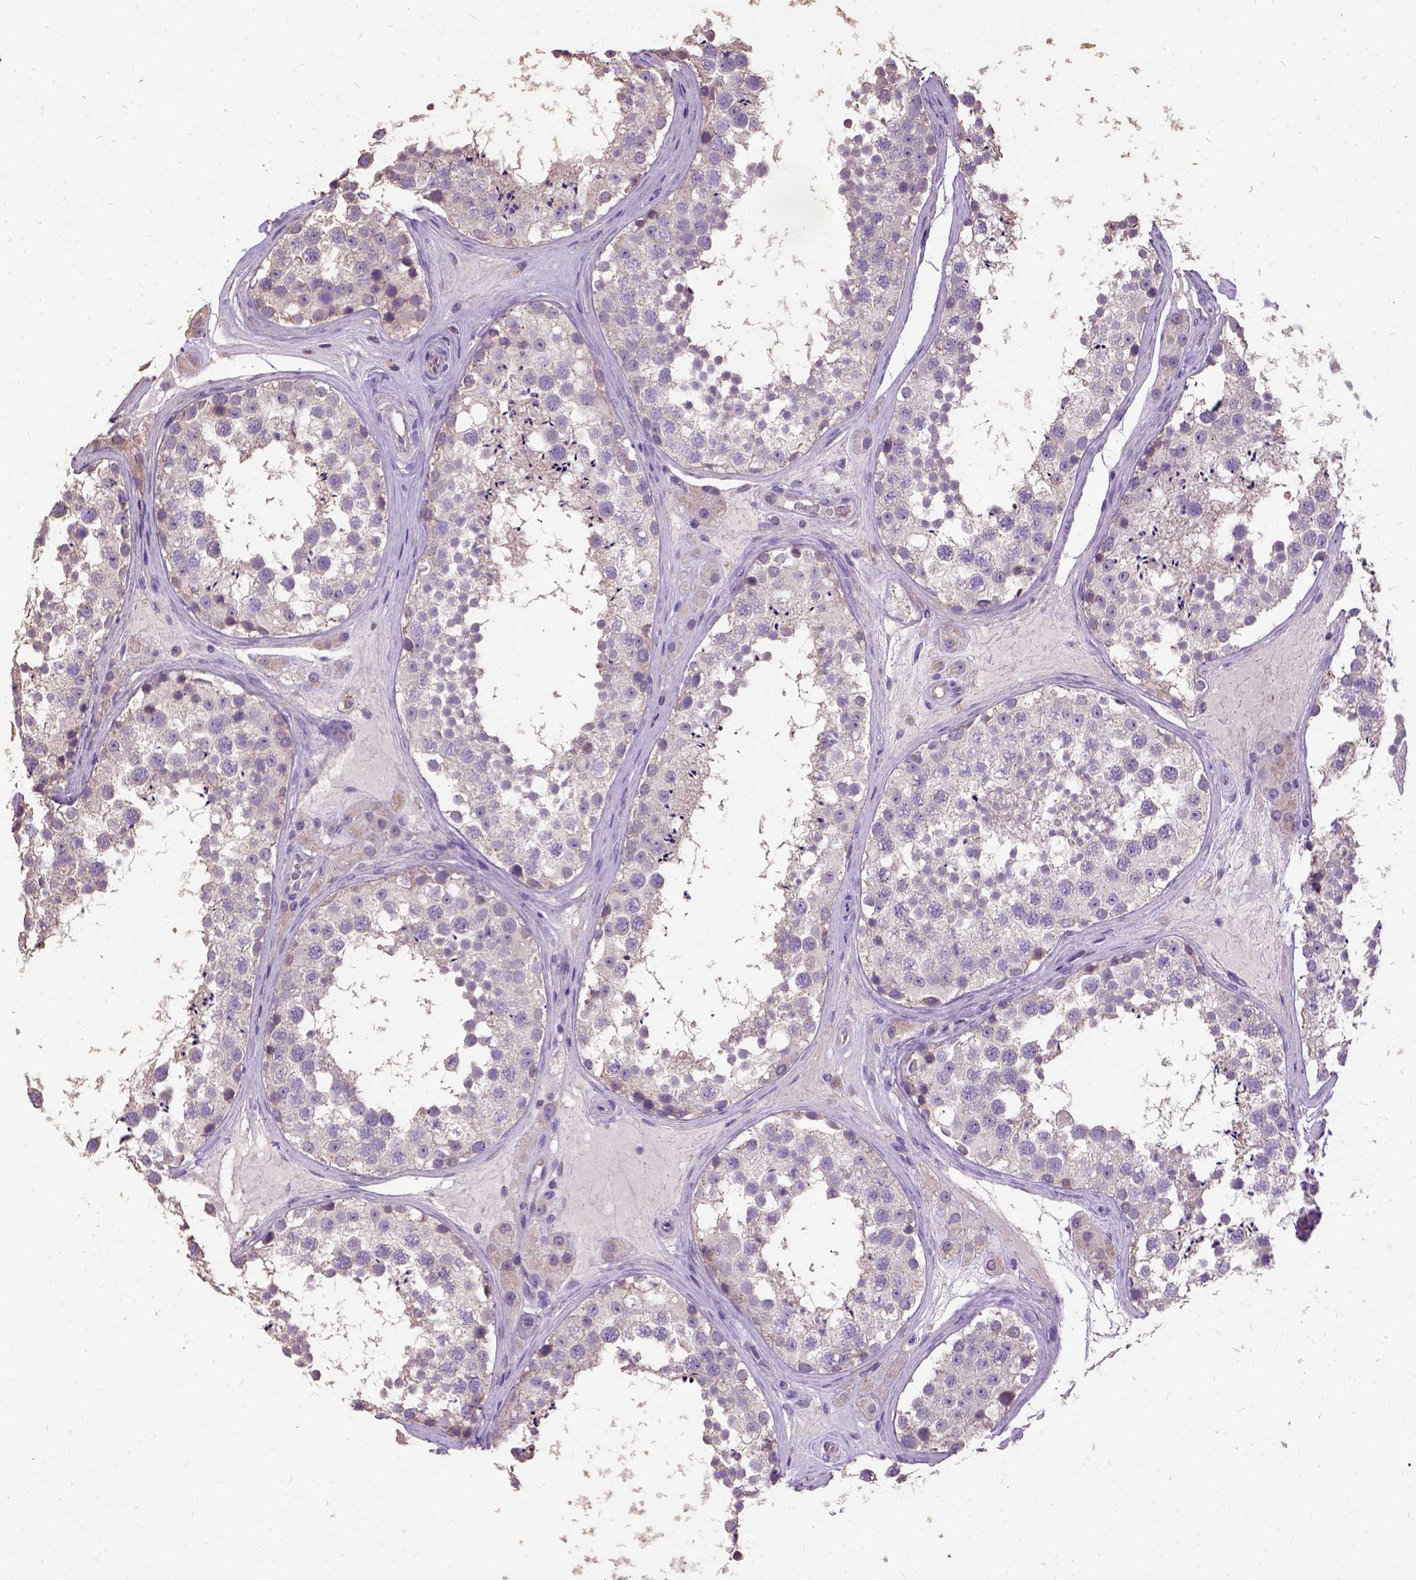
{"staining": {"intensity": "moderate", "quantity": "<25%", "location": "cytoplasmic/membranous"}, "tissue": "testis", "cell_type": "Cells in seminiferous ducts", "image_type": "normal", "snomed": [{"axis": "morphology", "description": "Normal tissue, NOS"}, {"axis": "topography", "description": "Testis"}], "caption": "A photomicrograph showing moderate cytoplasmic/membranous positivity in approximately <25% of cells in seminiferous ducts in benign testis, as visualized by brown immunohistochemical staining.", "gene": "DQX1", "patient": {"sex": "male", "age": 41}}